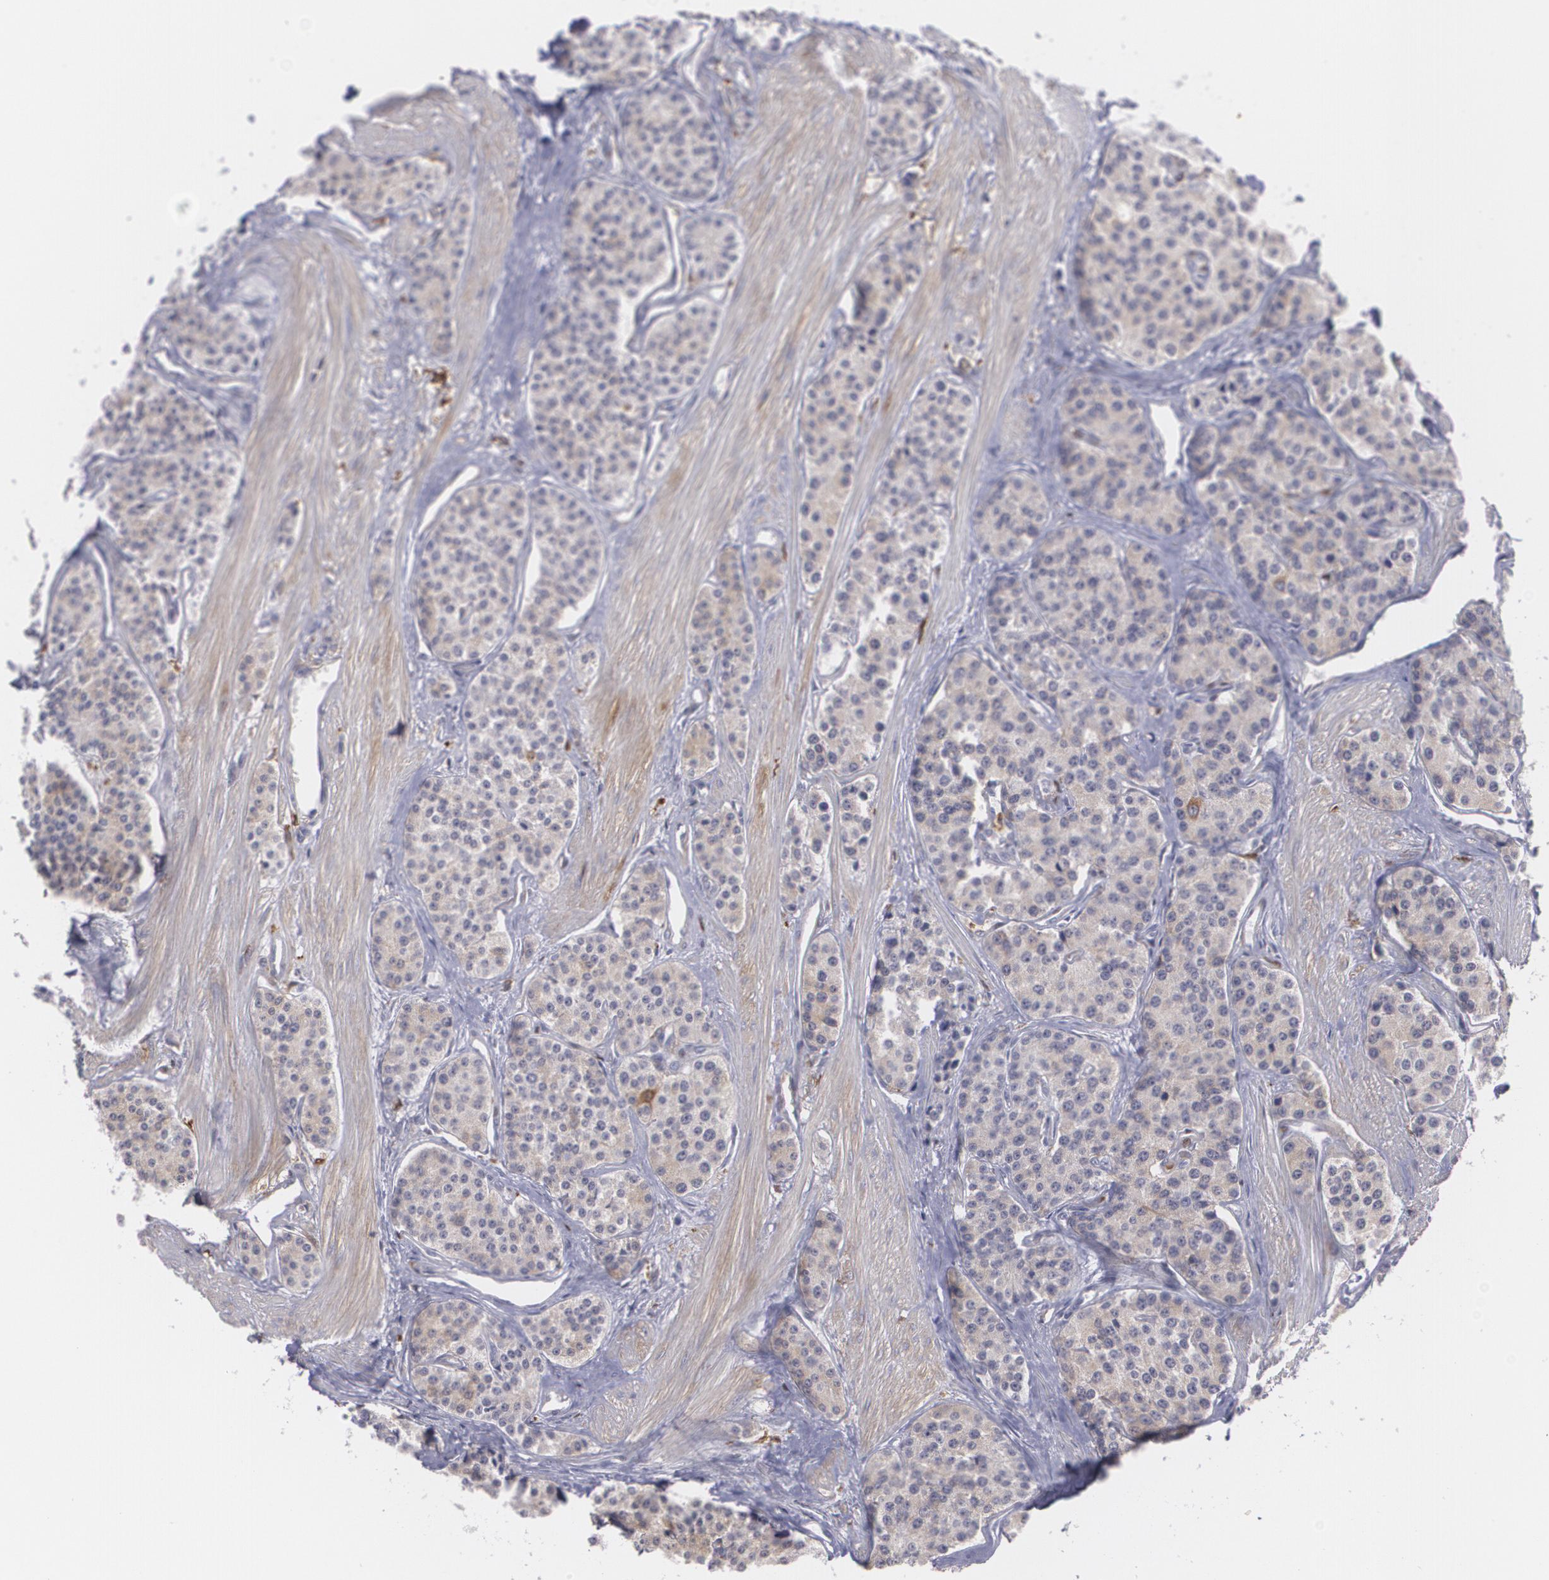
{"staining": {"intensity": "weak", "quantity": ">75%", "location": "cytoplasmic/membranous"}, "tissue": "carcinoid", "cell_type": "Tumor cells", "image_type": "cancer", "snomed": [{"axis": "morphology", "description": "Carcinoid, malignant, NOS"}, {"axis": "topography", "description": "Stomach"}], "caption": "Immunohistochemistry (IHC) (DAB) staining of malignant carcinoid exhibits weak cytoplasmic/membranous protein expression in about >75% of tumor cells.", "gene": "BIN1", "patient": {"sex": "female", "age": 76}}